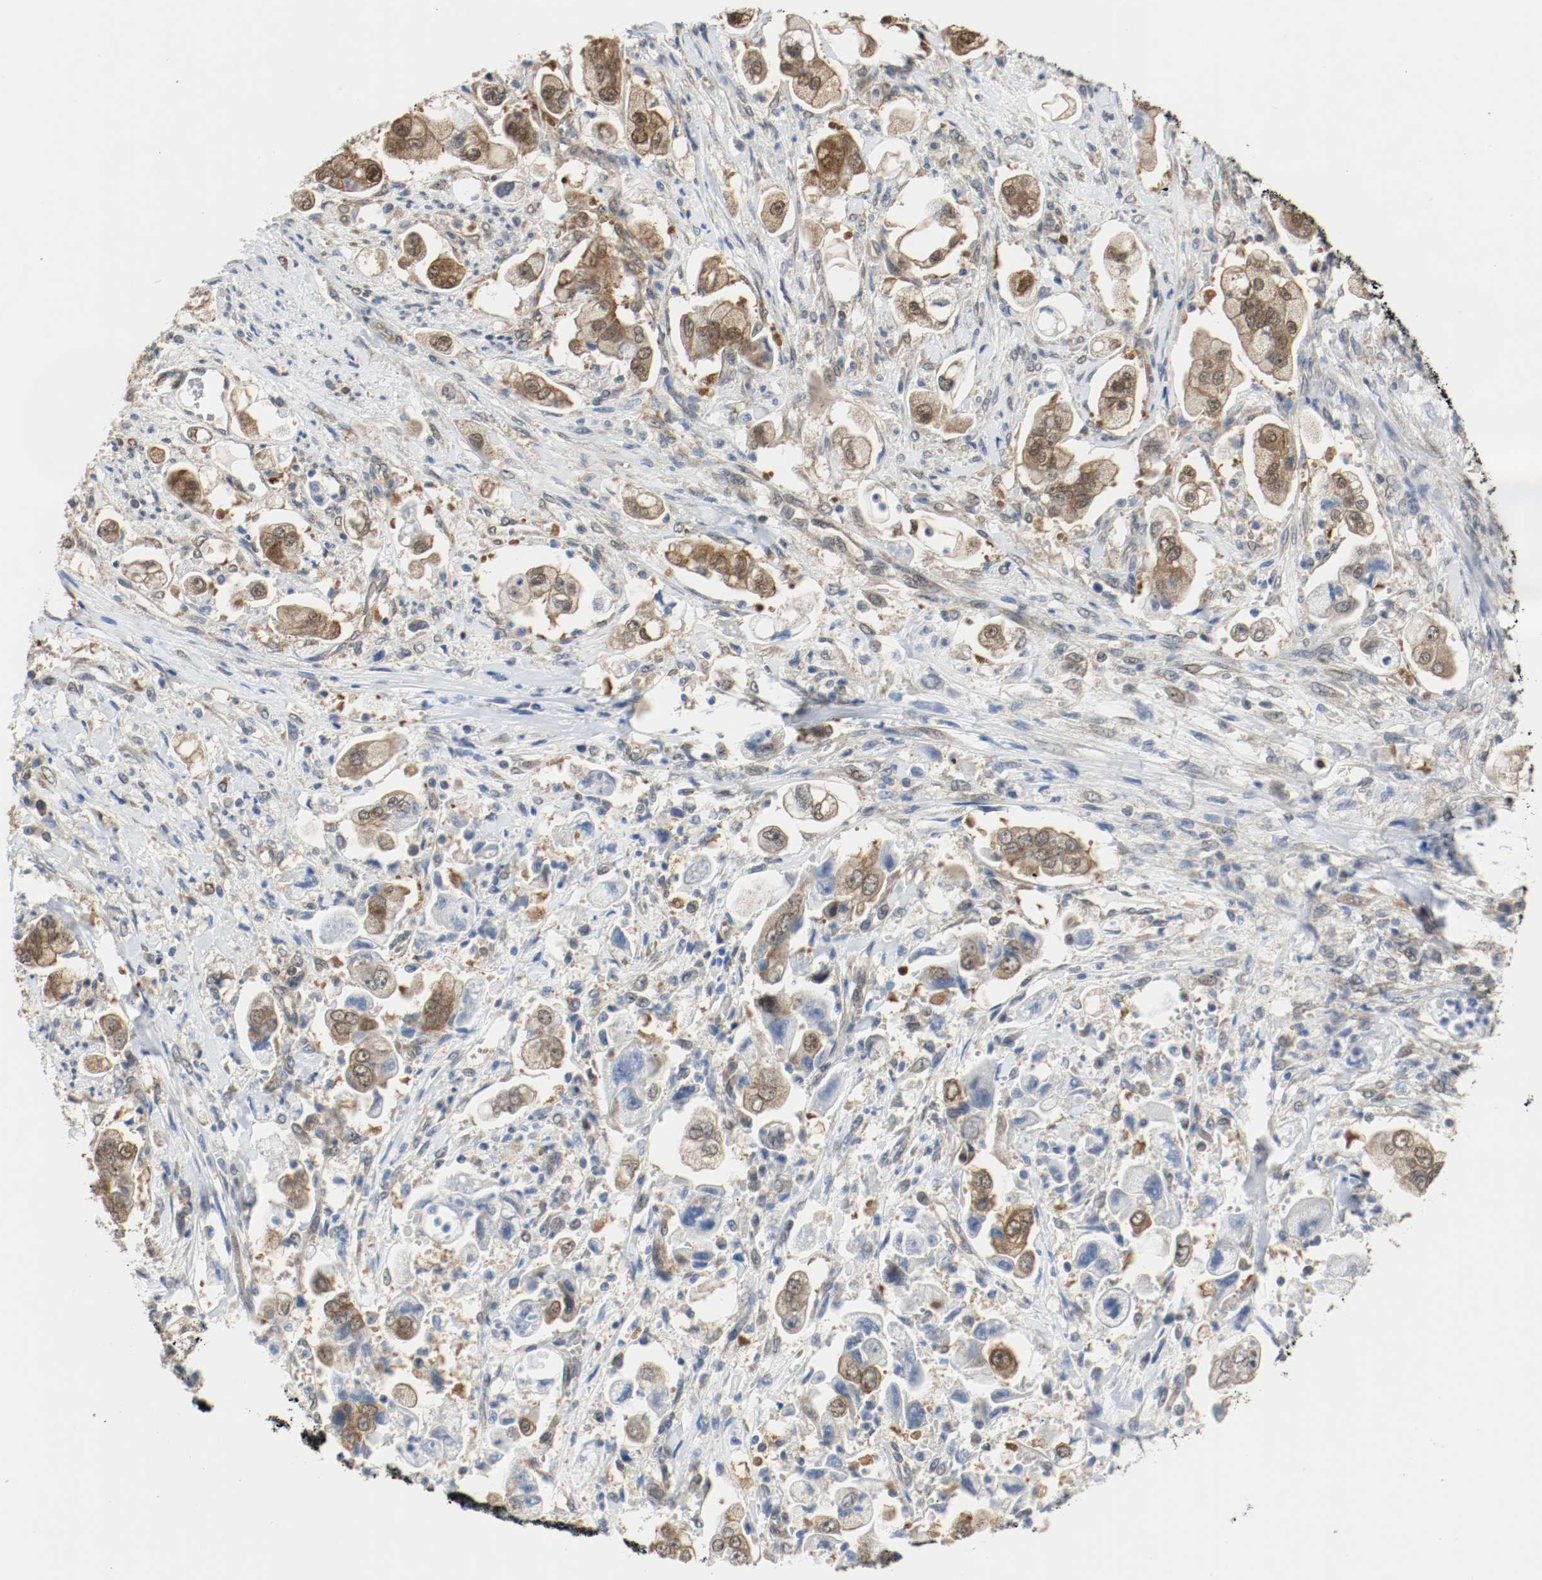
{"staining": {"intensity": "moderate", "quantity": ">75%", "location": "cytoplasmic/membranous,nuclear"}, "tissue": "stomach cancer", "cell_type": "Tumor cells", "image_type": "cancer", "snomed": [{"axis": "morphology", "description": "Adenocarcinoma, NOS"}, {"axis": "topography", "description": "Stomach"}], "caption": "Protein expression analysis of stomach cancer reveals moderate cytoplasmic/membranous and nuclear staining in approximately >75% of tumor cells. (DAB (3,3'-diaminobenzidine) IHC with brightfield microscopy, high magnification).", "gene": "PPME1", "patient": {"sex": "male", "age": 62}}